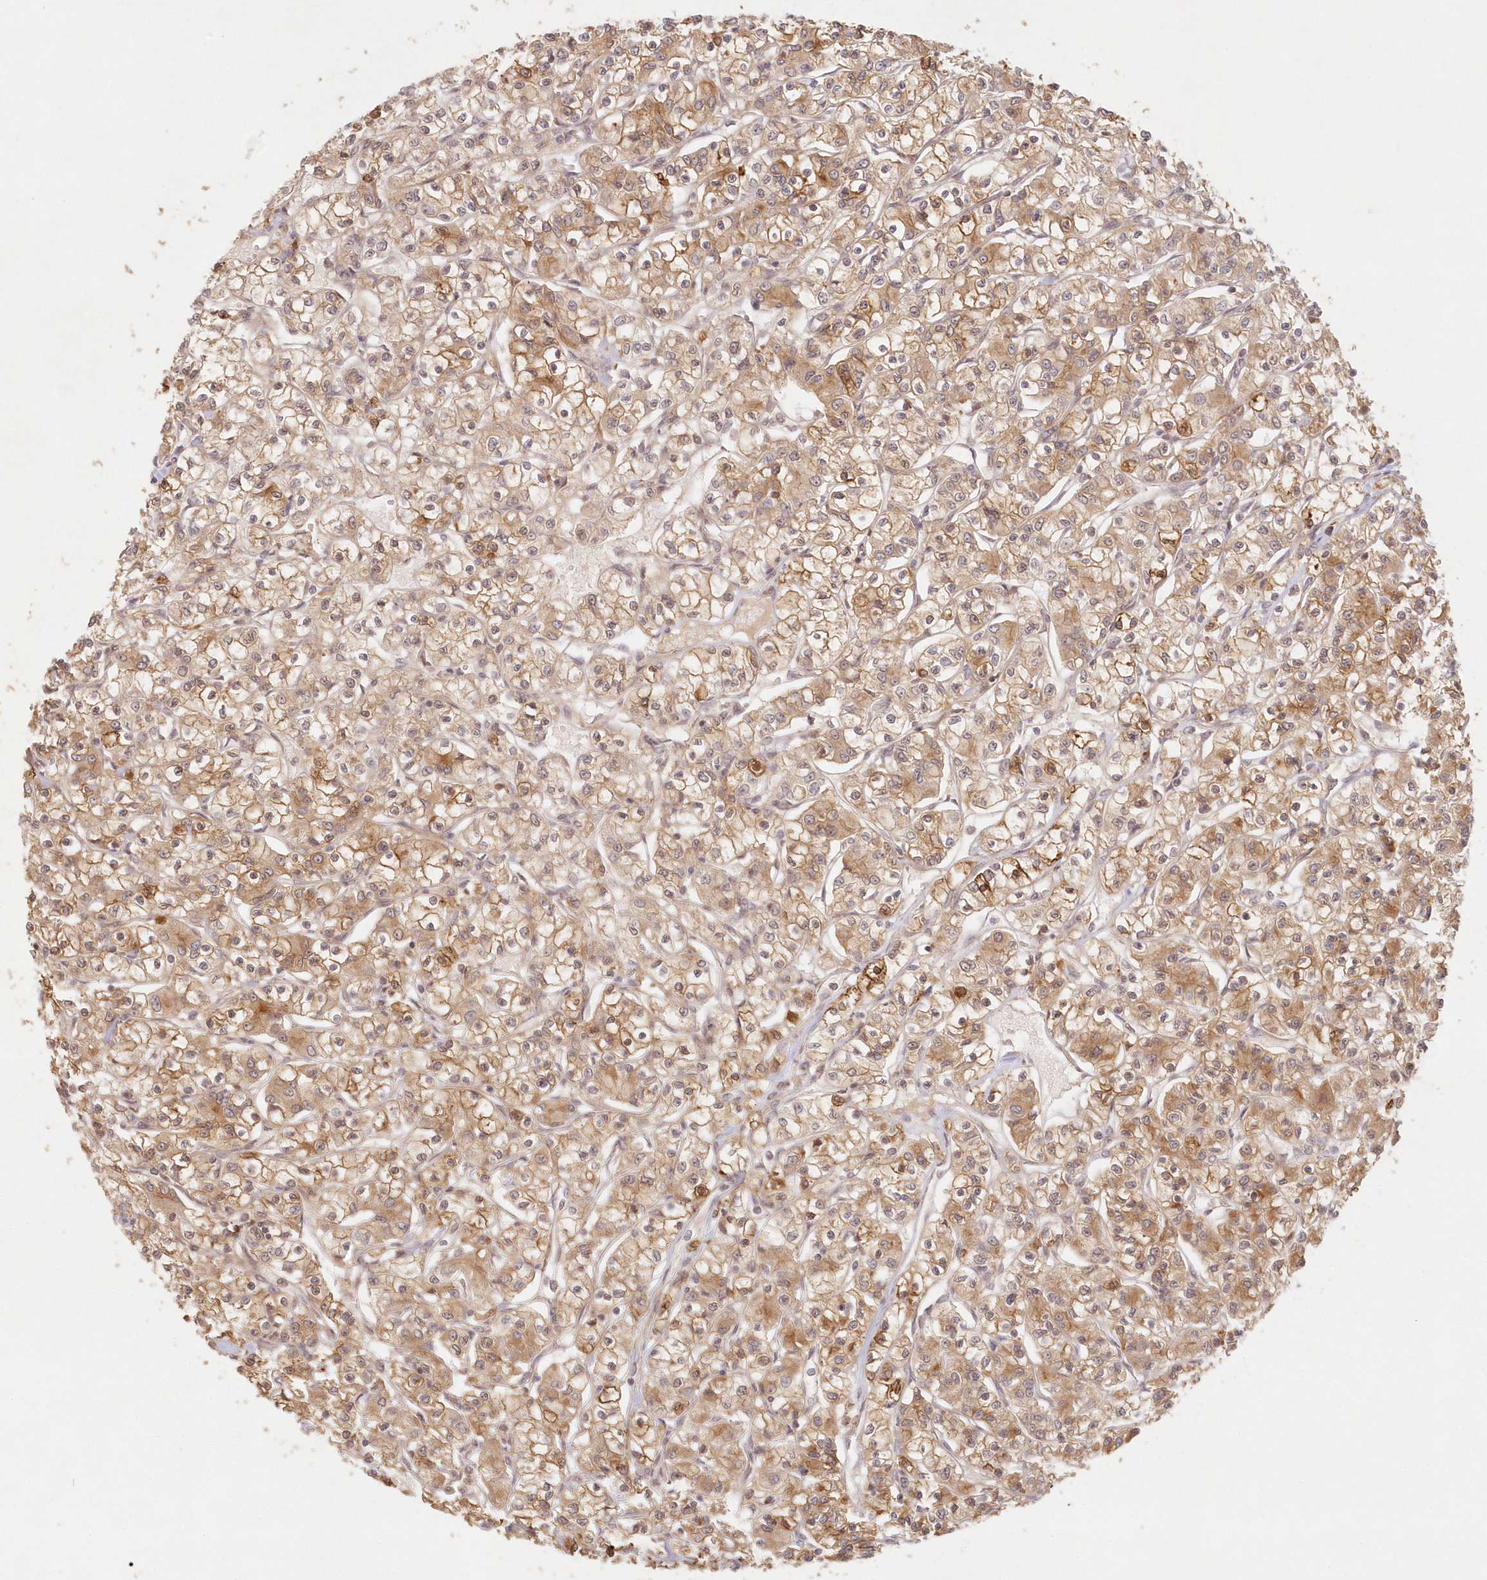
{"staining": {"intensity": "moderate", "quantity": ">75%", "location": "cytoplasmic/membranous"}, "tissue": "renal cancer", "cell_type": "Tumor cells", "image_type": "cancer", "snomed": [{"axis": "morphology", "description": "Adenocarcinoma, NOS"}, {"axis": "topography", "description": "Kidney"}], "caption": "Immunohistochemistry (IHC) image of renal adenocarcinoma stained for a protein (brown), which displays medium levels of moderate cytoplasmic/membranous expression in about >75% of tumor cells.", "gene": "KIAA0232", "patient": {"sex": "female", "age": 59}}